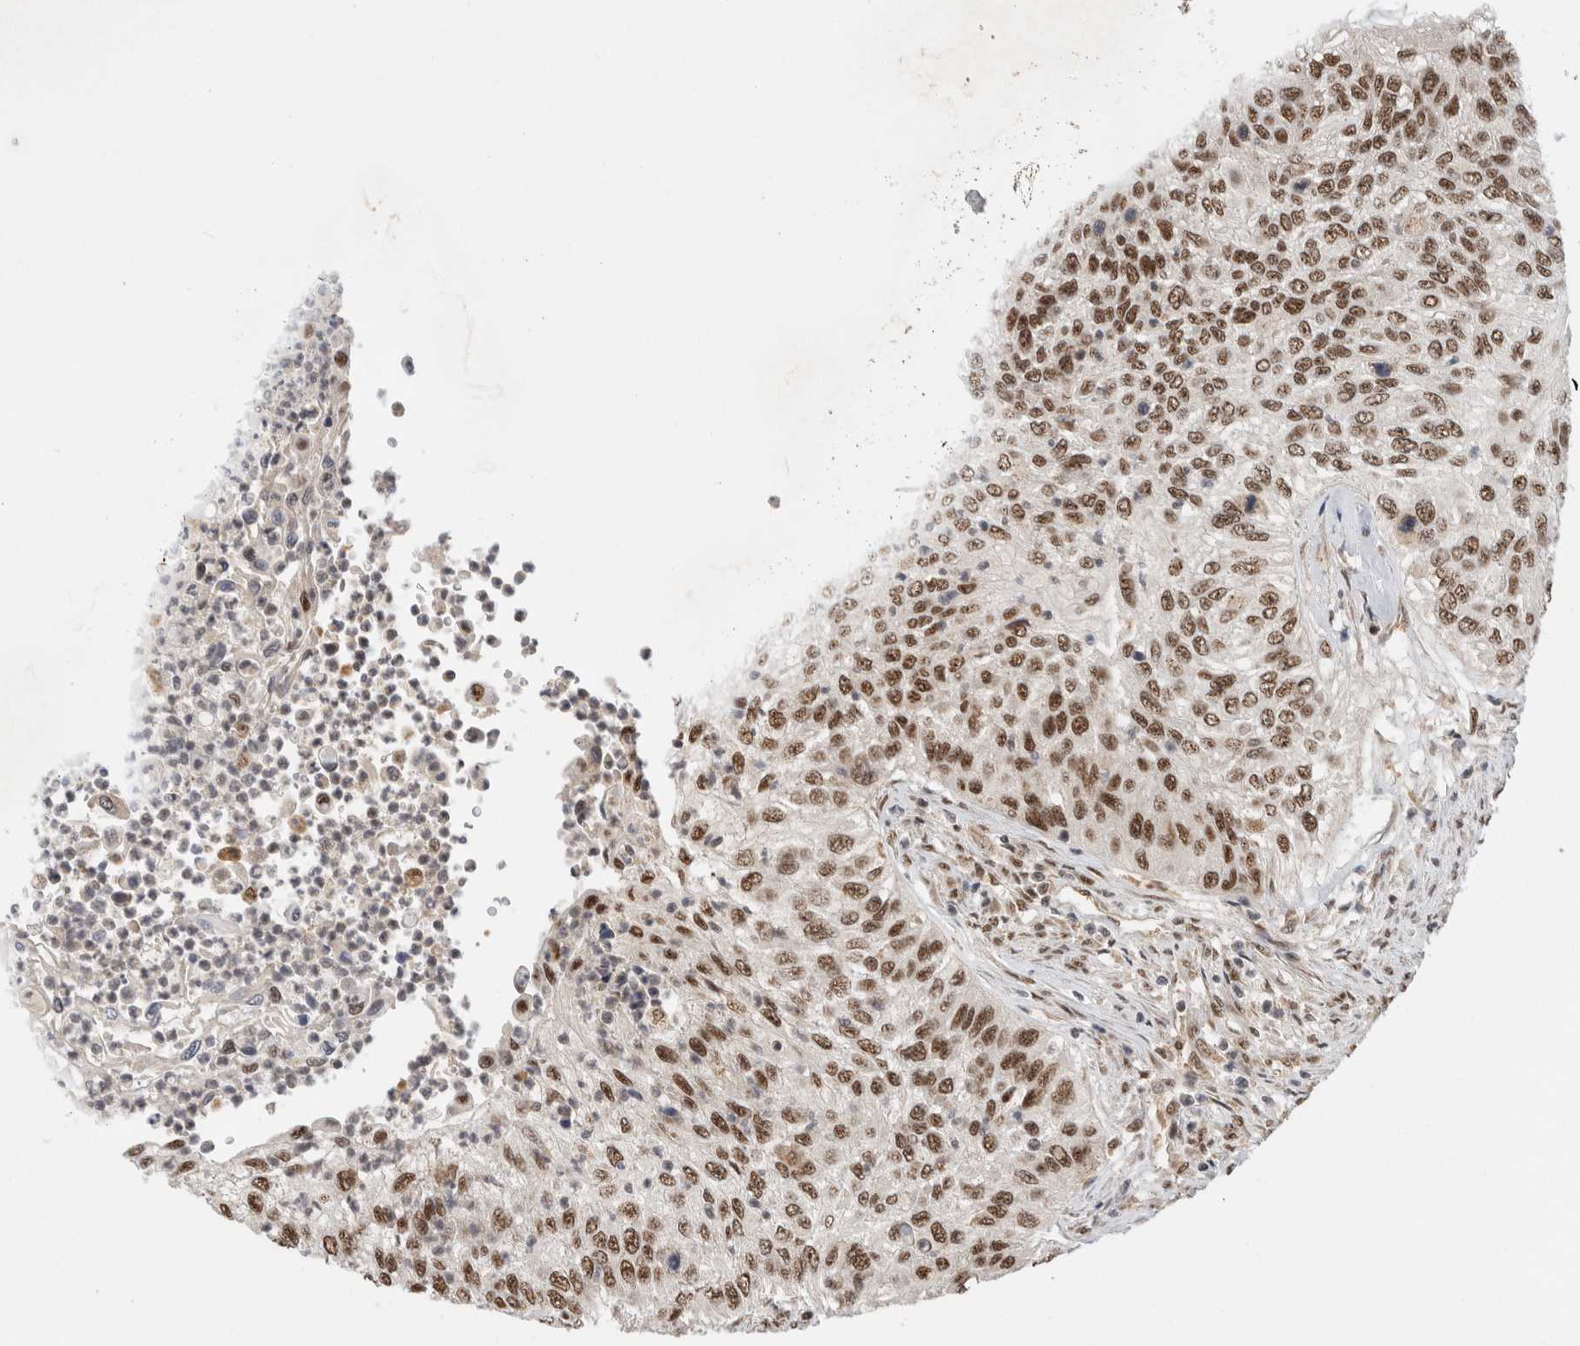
{"staining": {"intensity": "strong", "quantity": ">75%", "location": "nuclear"}, "tissue": "urothelial cancer", "cell_type": "Tumor cells", "image_type": "cancer", "snomed": [{"axis": "morphology", "description": "Urothelial carcinoma, High grade"}, {"axis": "topography", "description": "Urinary bladder"}], "caption": "Immunohistochemical staining of urothelial cancer reveals high levels of strong nuclear expression in approximately >75% of tumor cells.", "gene": "NCAPG2", "patient": {"sex": "female", "age": 60}}